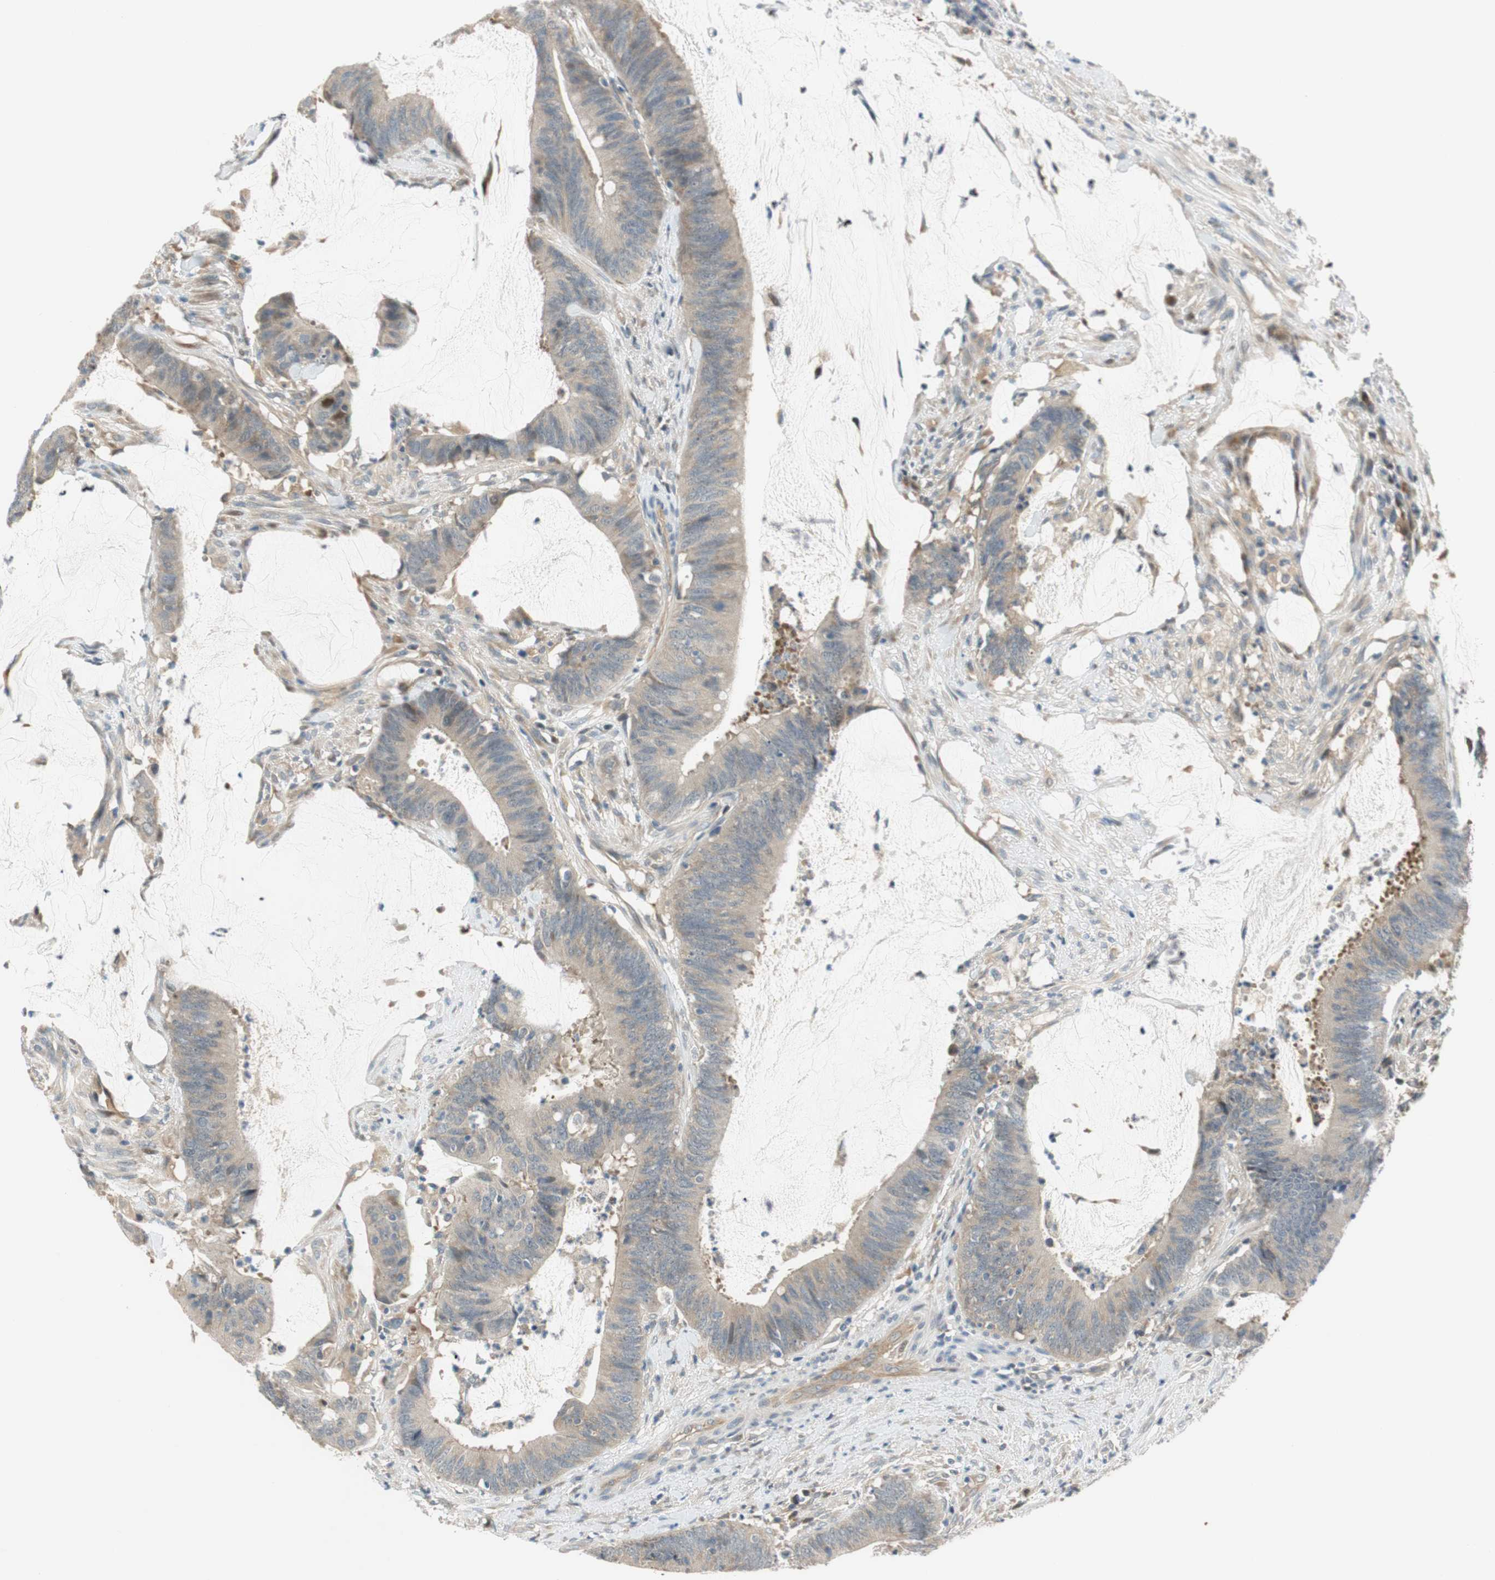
{"staining": {"intensity": "weak", "quantity": "<25%", "location": "cytoplasmic/membranous"}, "tissue": "colorectal cancer", "cell_type": "Tumor cells", "image_type": "cancer", "snomed": [{"axis": "morphology", "description": "Adenocarcinoma, NOS"}, {"axis": "topography", "description": "Rectum"}], "caption": "There is no significant staining in tumor cells of colorectal cancer (adenocarcinoma). (DAB (3,3'-diaminobenzidine) IHC visualized using brightfield microscopy, high magnification).", "gene": "GATD1", "patient": {"sex": "female", "age": 66}}